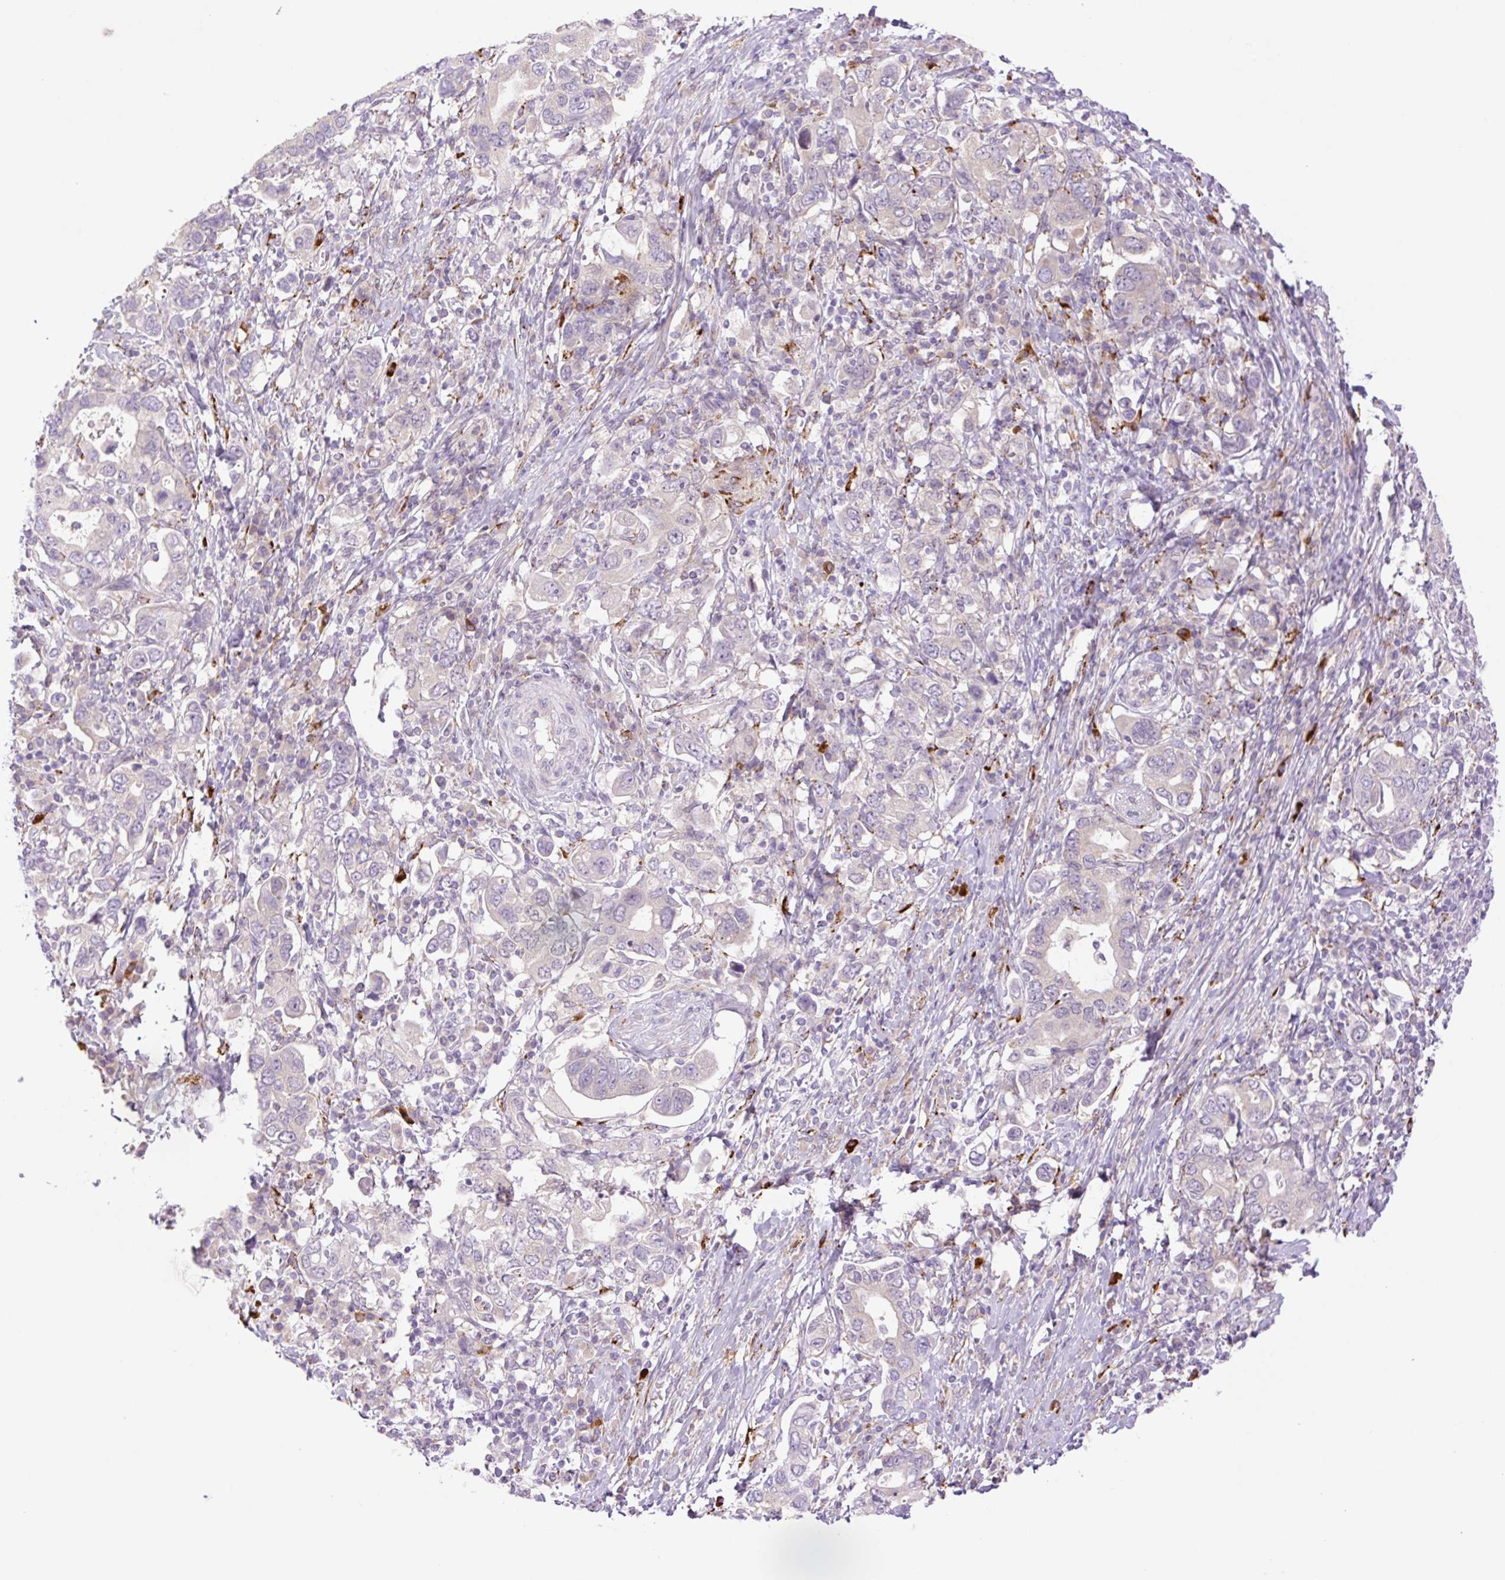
{"staining": {"intensity": "negative", "quantity": "none", "location": "none"}, "tissue": "stomach cancer", "cell_type": "Tumor cells", "image_type": "cancer", "snomed": [{"axis": "morphology", "description": "Adenocarcinoma, NOS"}, {"axis": "topography", "description": "Stomach, upper"}, {"axis": "topography", "description": "Stomach"}], "caption": "Tumor cells are negative for protein expression in human stomach cancer.", "gene": "COL5A1", "patient": {"sex": "male", "age": 62}}